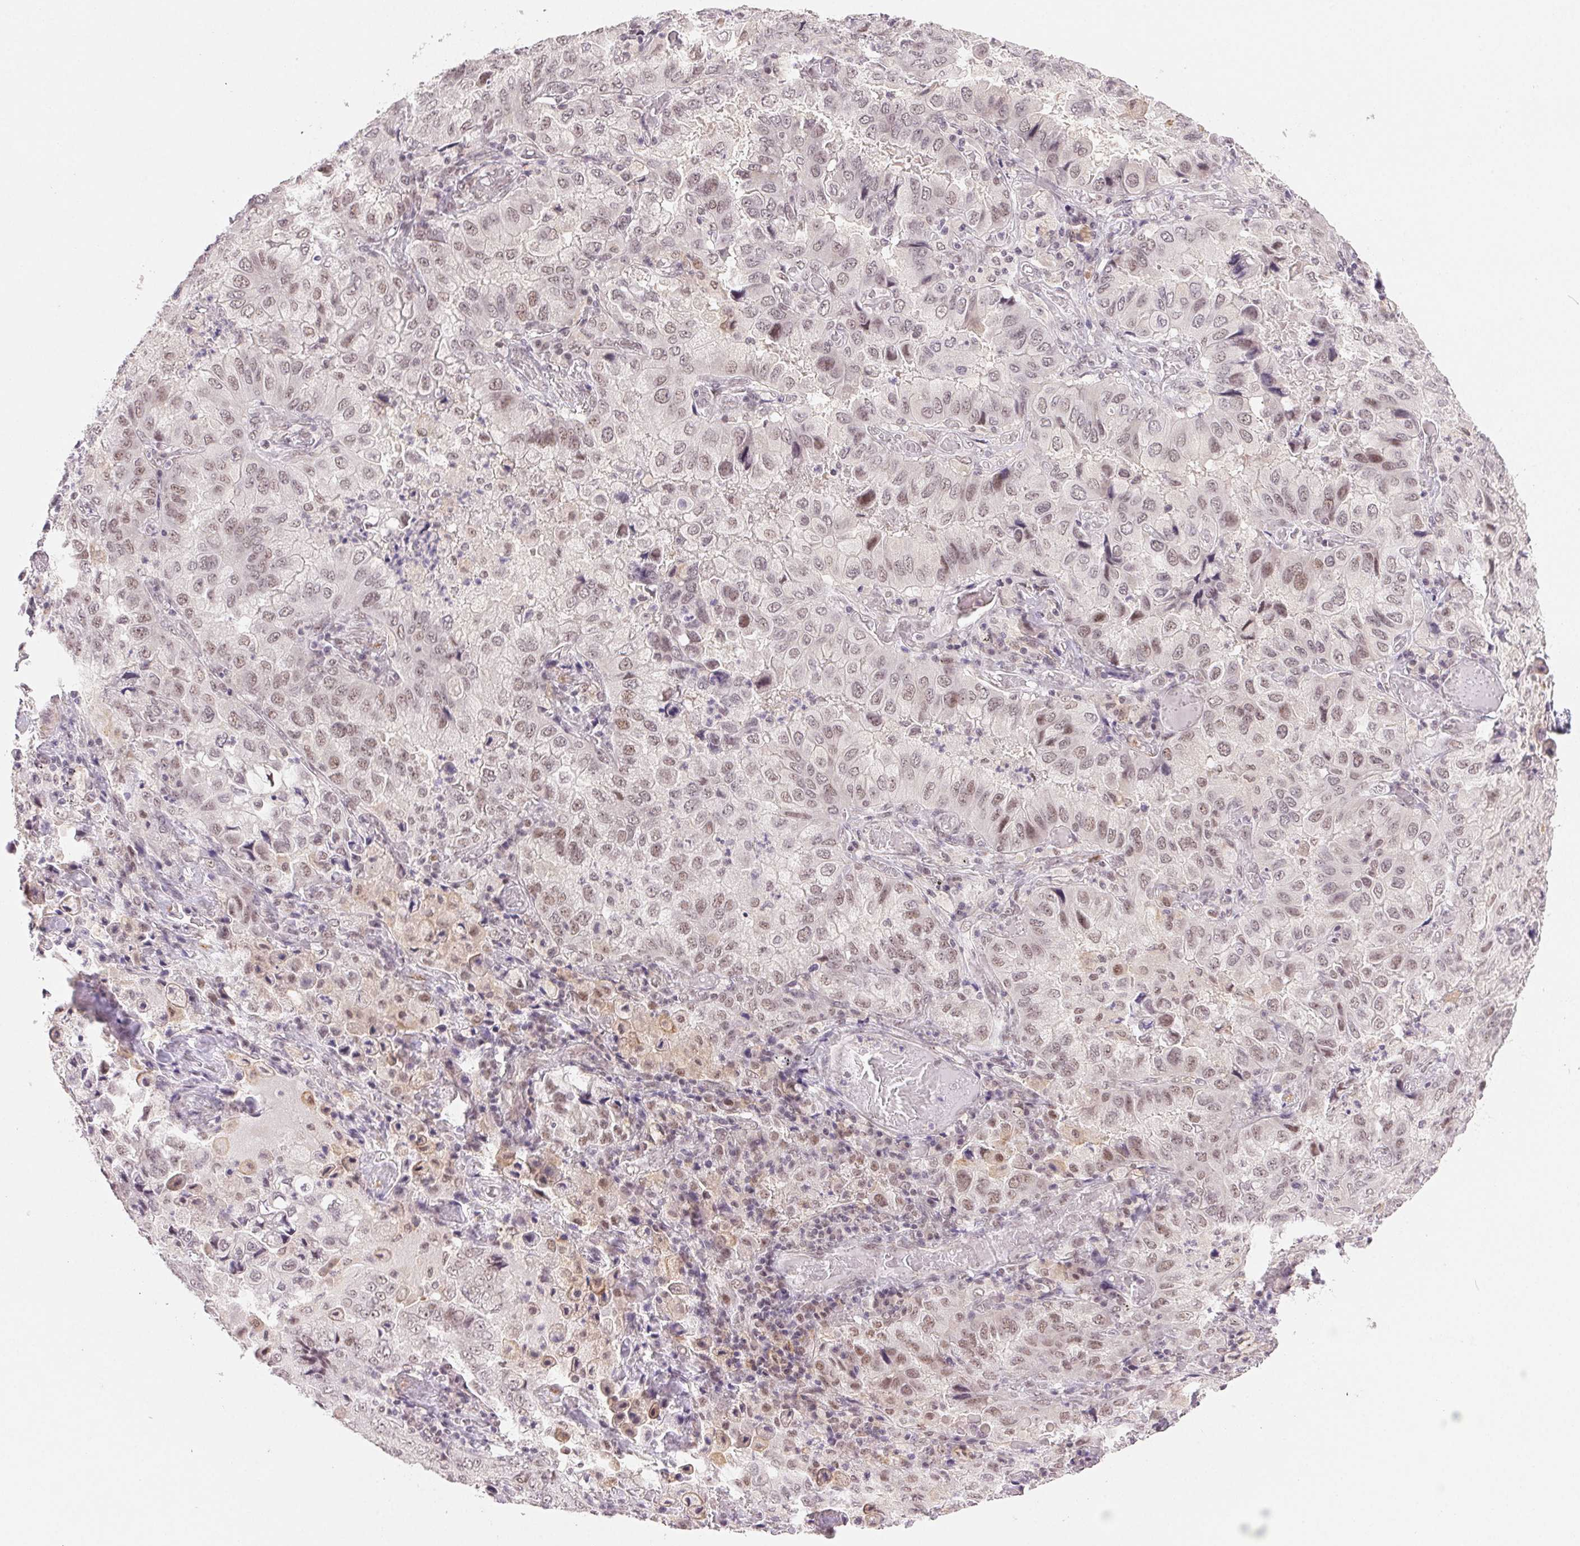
{"staining": {"intensity": "moderate", "quantity": "25%-75%", "location": "nuclear"}, "tissue": "lung cancer", "cell_type": "Tumor cells", "image_type": "cancer", "snomed": [{"axis": "morphology", "description": "Aneuploidy"}, {"axis": "morphology", "description": "Adenocarcinoma, NOS"}, {"axis": "morphology", "description": "Adenocarcinoma, metastatic, NOS"}, {"axis": "topography", "description": "Lymph node"}, {"axis": "topography", "description": "Lung"}], "caption": "Immunohistochemical staining of adenocarcinoma (lung) reveals medium levels of moderate nuclear expression in approximately 25%-75% of tumor cells.", "gene": "PRPF18", "patient": {"sex": "female", "age": 48}}